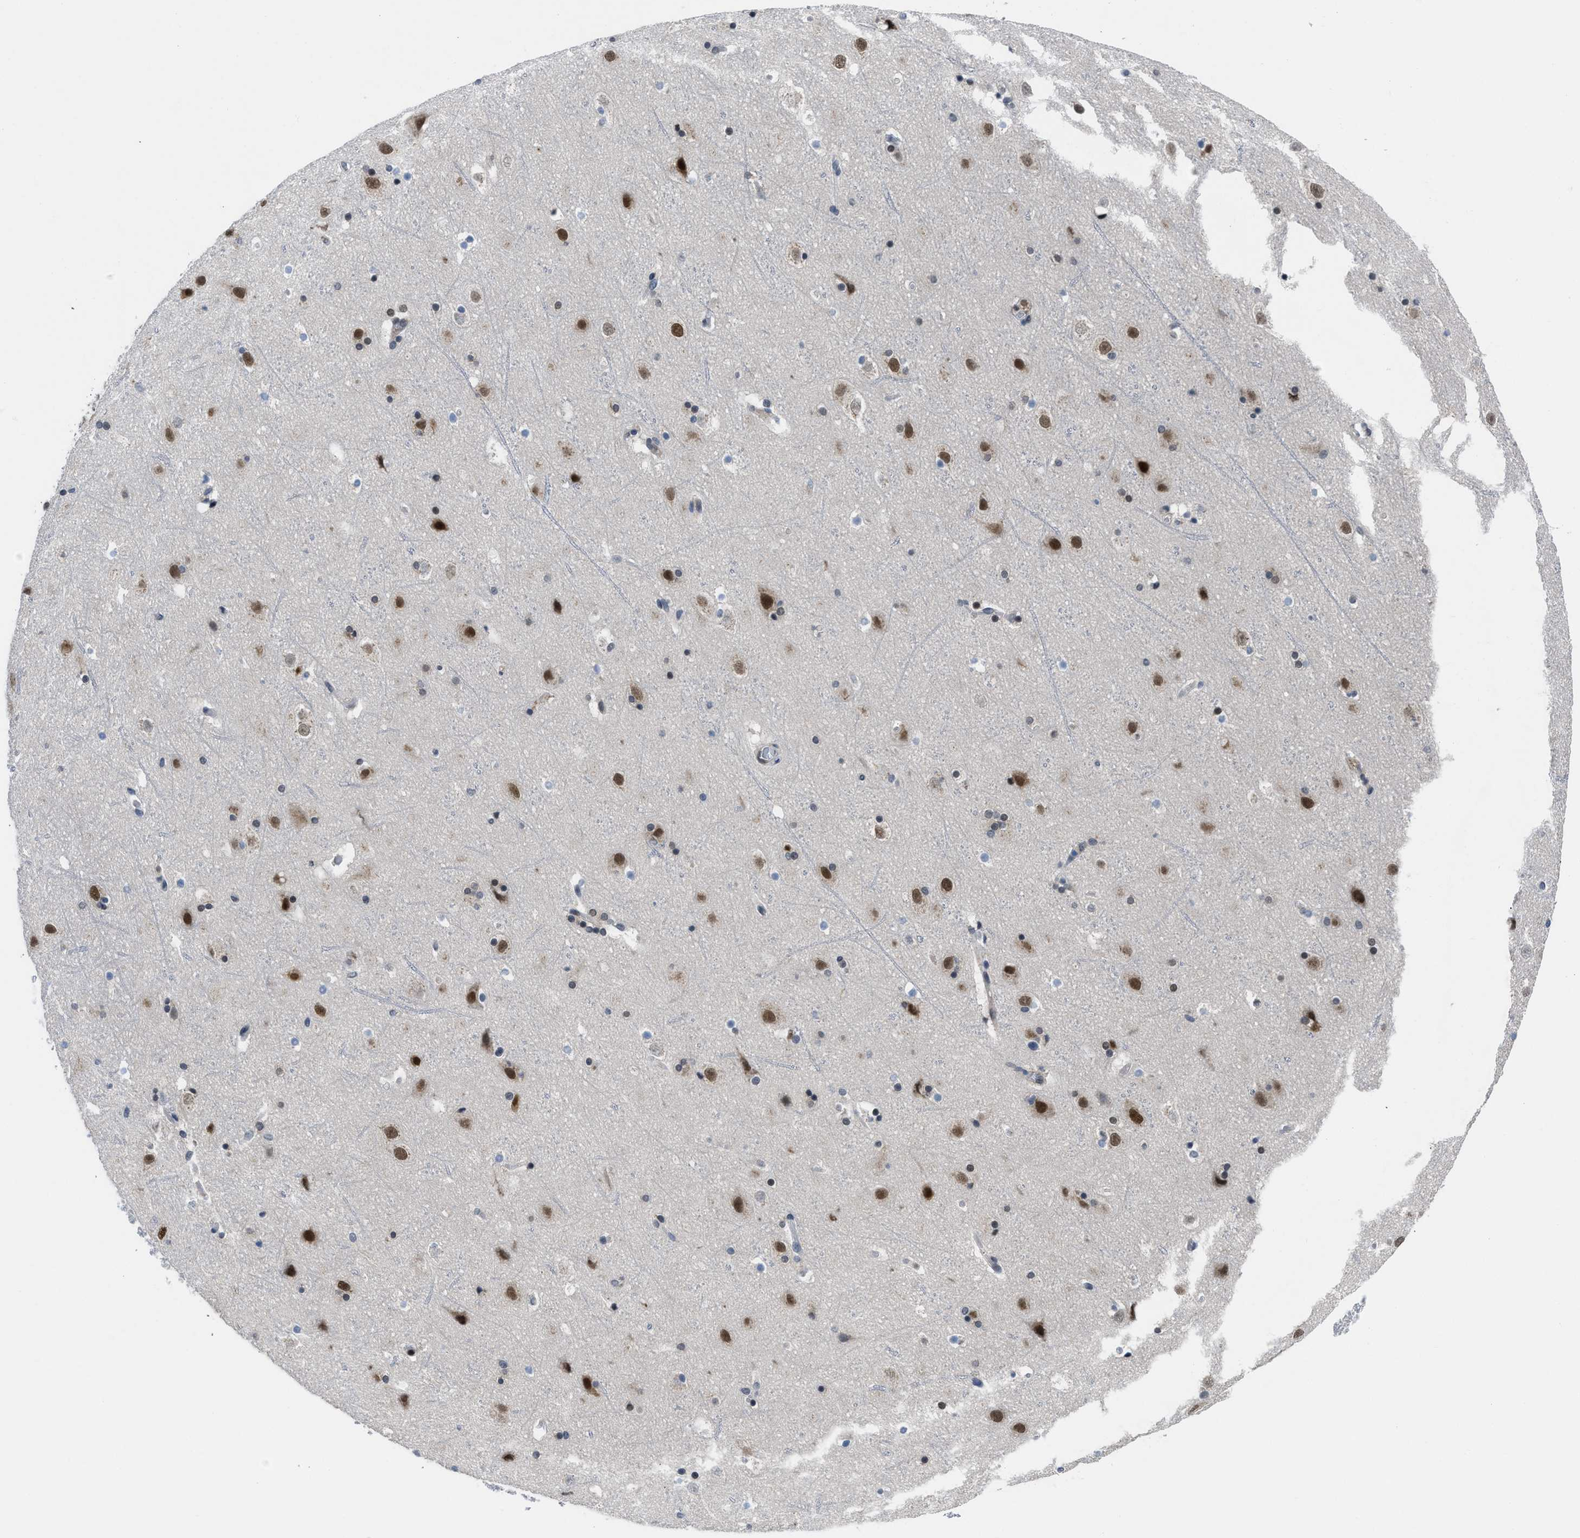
{"staining": {"intensity": "negative", "quantity": "none", "location": "none"}, "tissue": "cerebral cortex", "cell_type": "Endothelial cells", "image_type": "normal", "snomed": [{"axis": "morphology", "description": "Normal tissue, NOS"}, {"axis": "topography", "description": "Cerebral cortex"}], "caption": "Immunohistochemistry (IHC) of benign human cerebral cortex shows no expression in endothelial cells. (DAB immunohistochemistry (IHC) with hematoxylin counter stain).", "gene": "TERF2IP", "patient": {"sex": "male", "age": 45}}